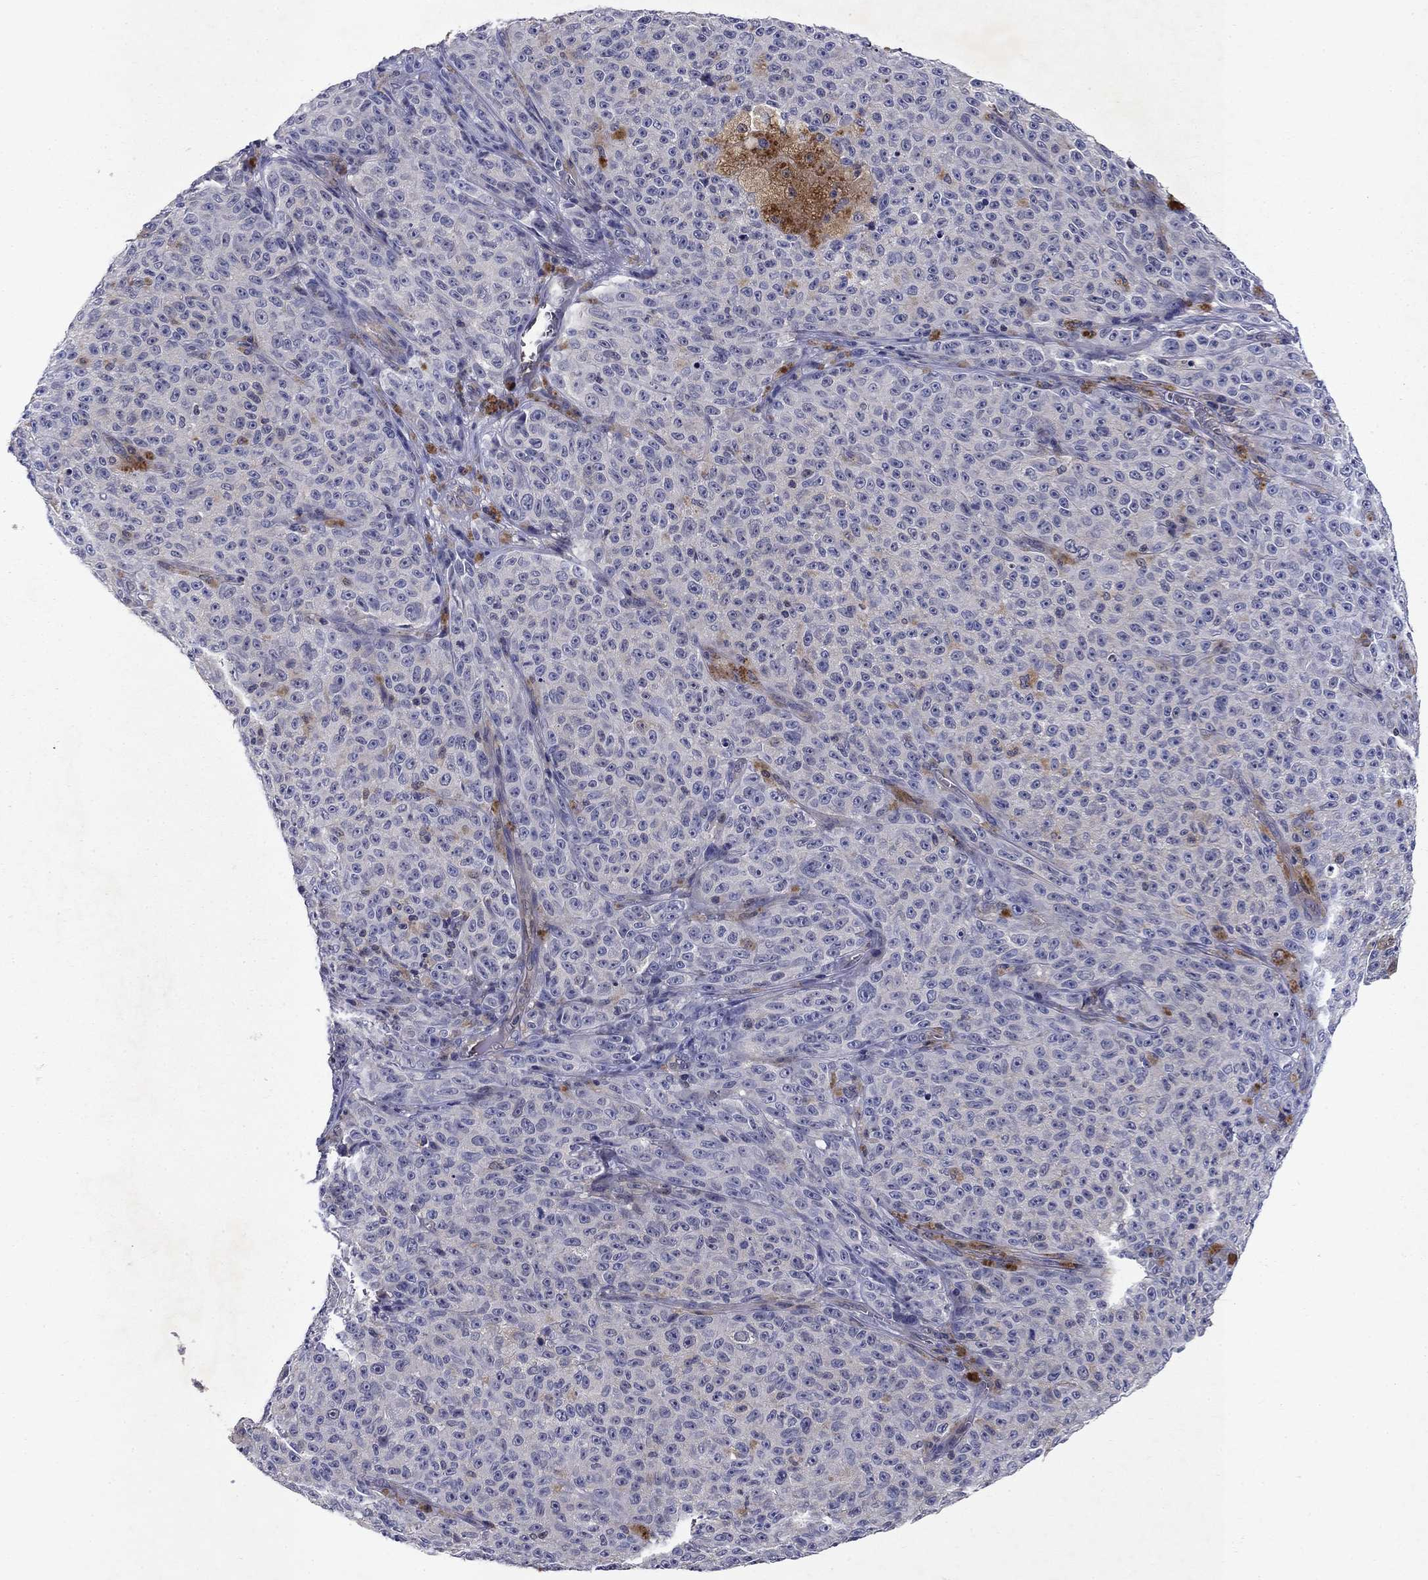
{"staining": {"intensity": "negative", "quantity": "none", "location": "none"}, "tissue": "melanoma", "cell_type": "Tumor cells", "image_type": "cancer", "snomed": [{"axis": "morphology", "description": "Malignant melanoma, NOS"}, {"axis": "topography", "description": "Skin"}], "caption": "Immunohistochemistry micrograph of neoplastic tissue: malignant melanoma stained with DAB (3,3'-diaminobenzidine) displays no significant protein positivity in tumor cells.", "gene": "GLTP", "patient": {"sex": "female", "age": 82}}